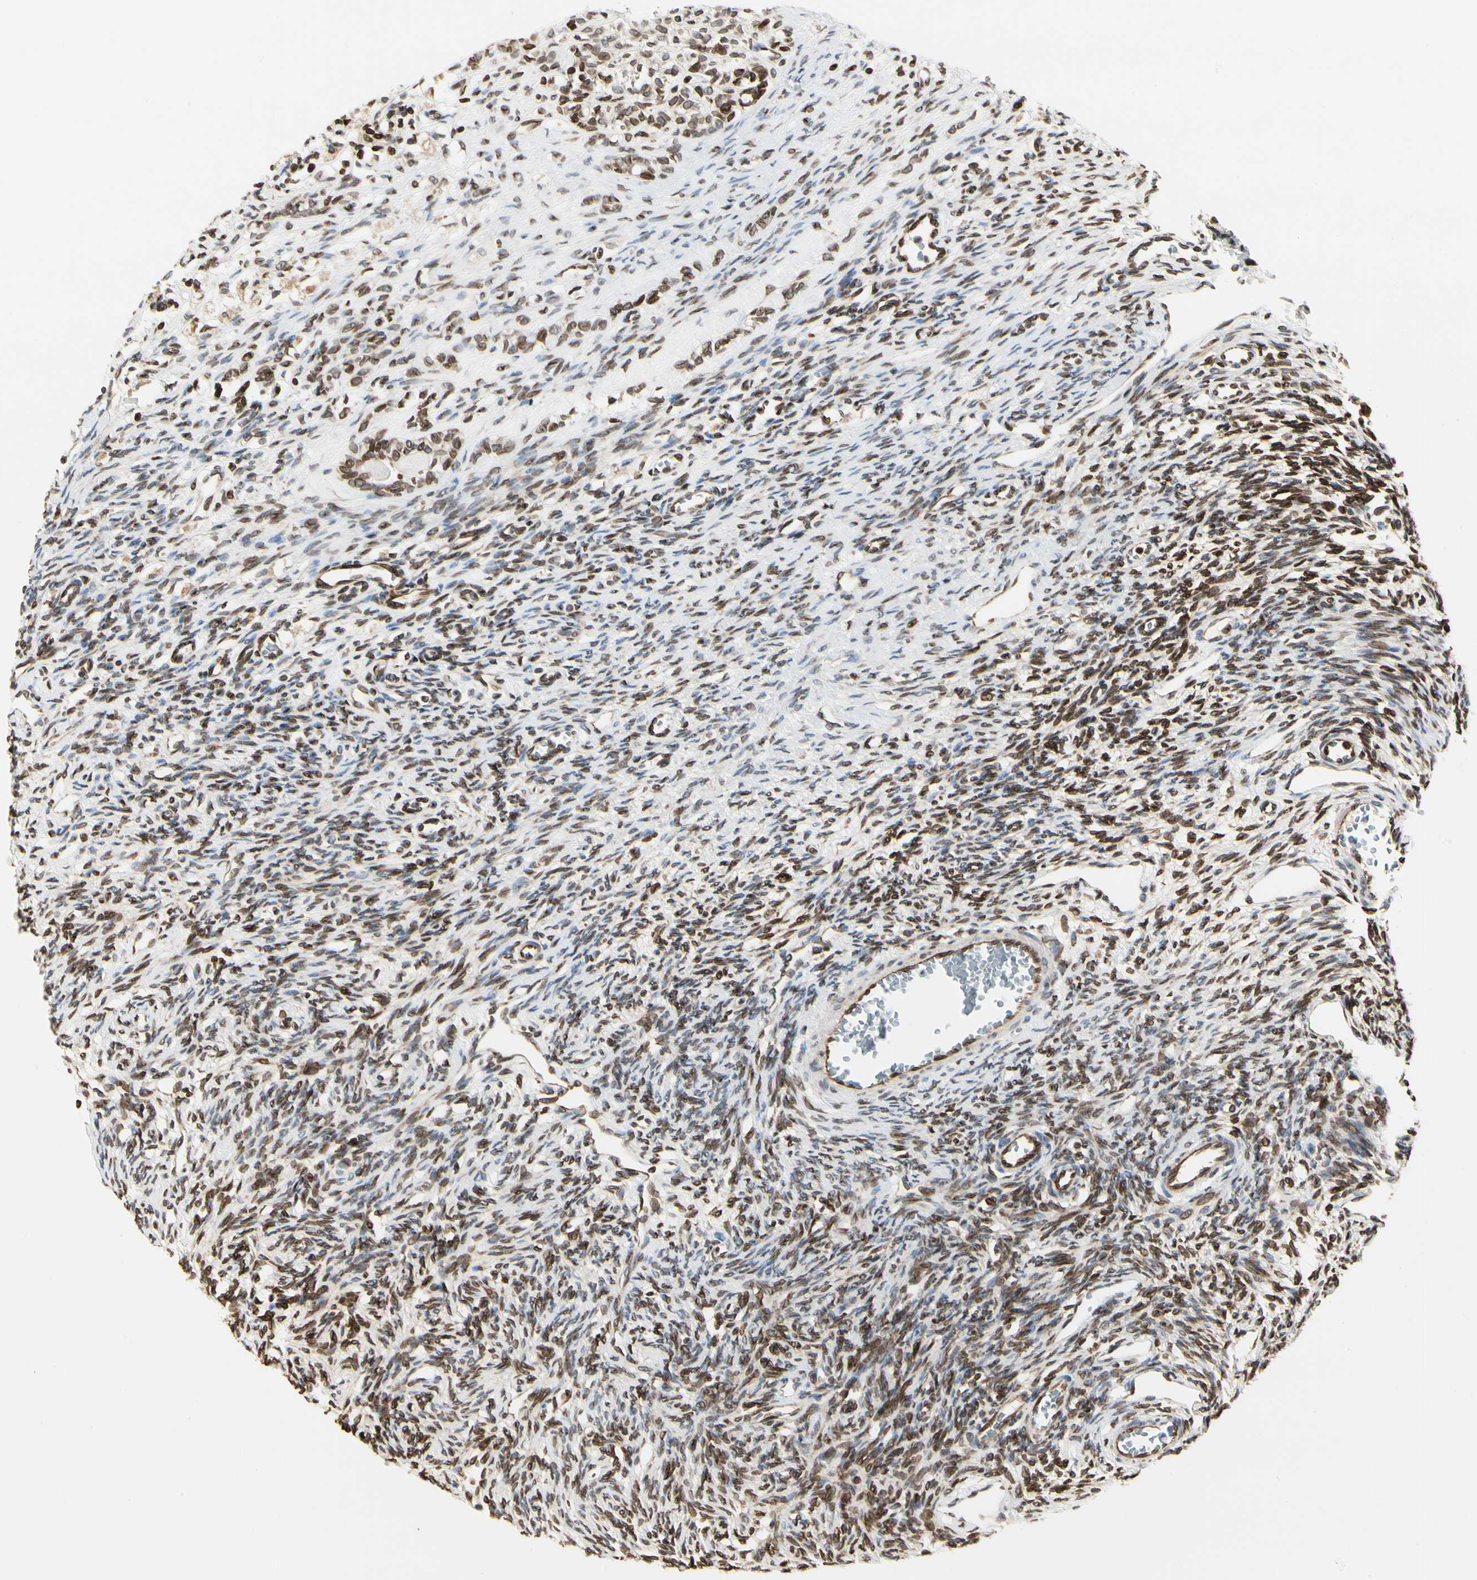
{"staining": {"intensity": "moderate", "quantity": ">75%", "location": "nuclear"}, "tissue": "ovary", "cell_type": "Ovarian stroma cells", "image_type": "normal", "snomed": [{"axis": "morphology", "description": "Normal tissue, NOS"}, {"axis": "topography", "description": "Ovary"}], "caption": "Protein staining of benign ovary demonstrates moderate nuclear expression in about >75% of ovarian stroma cells.", "gene": "TMPO", "patient": {"sex": "female", "age": 33}}